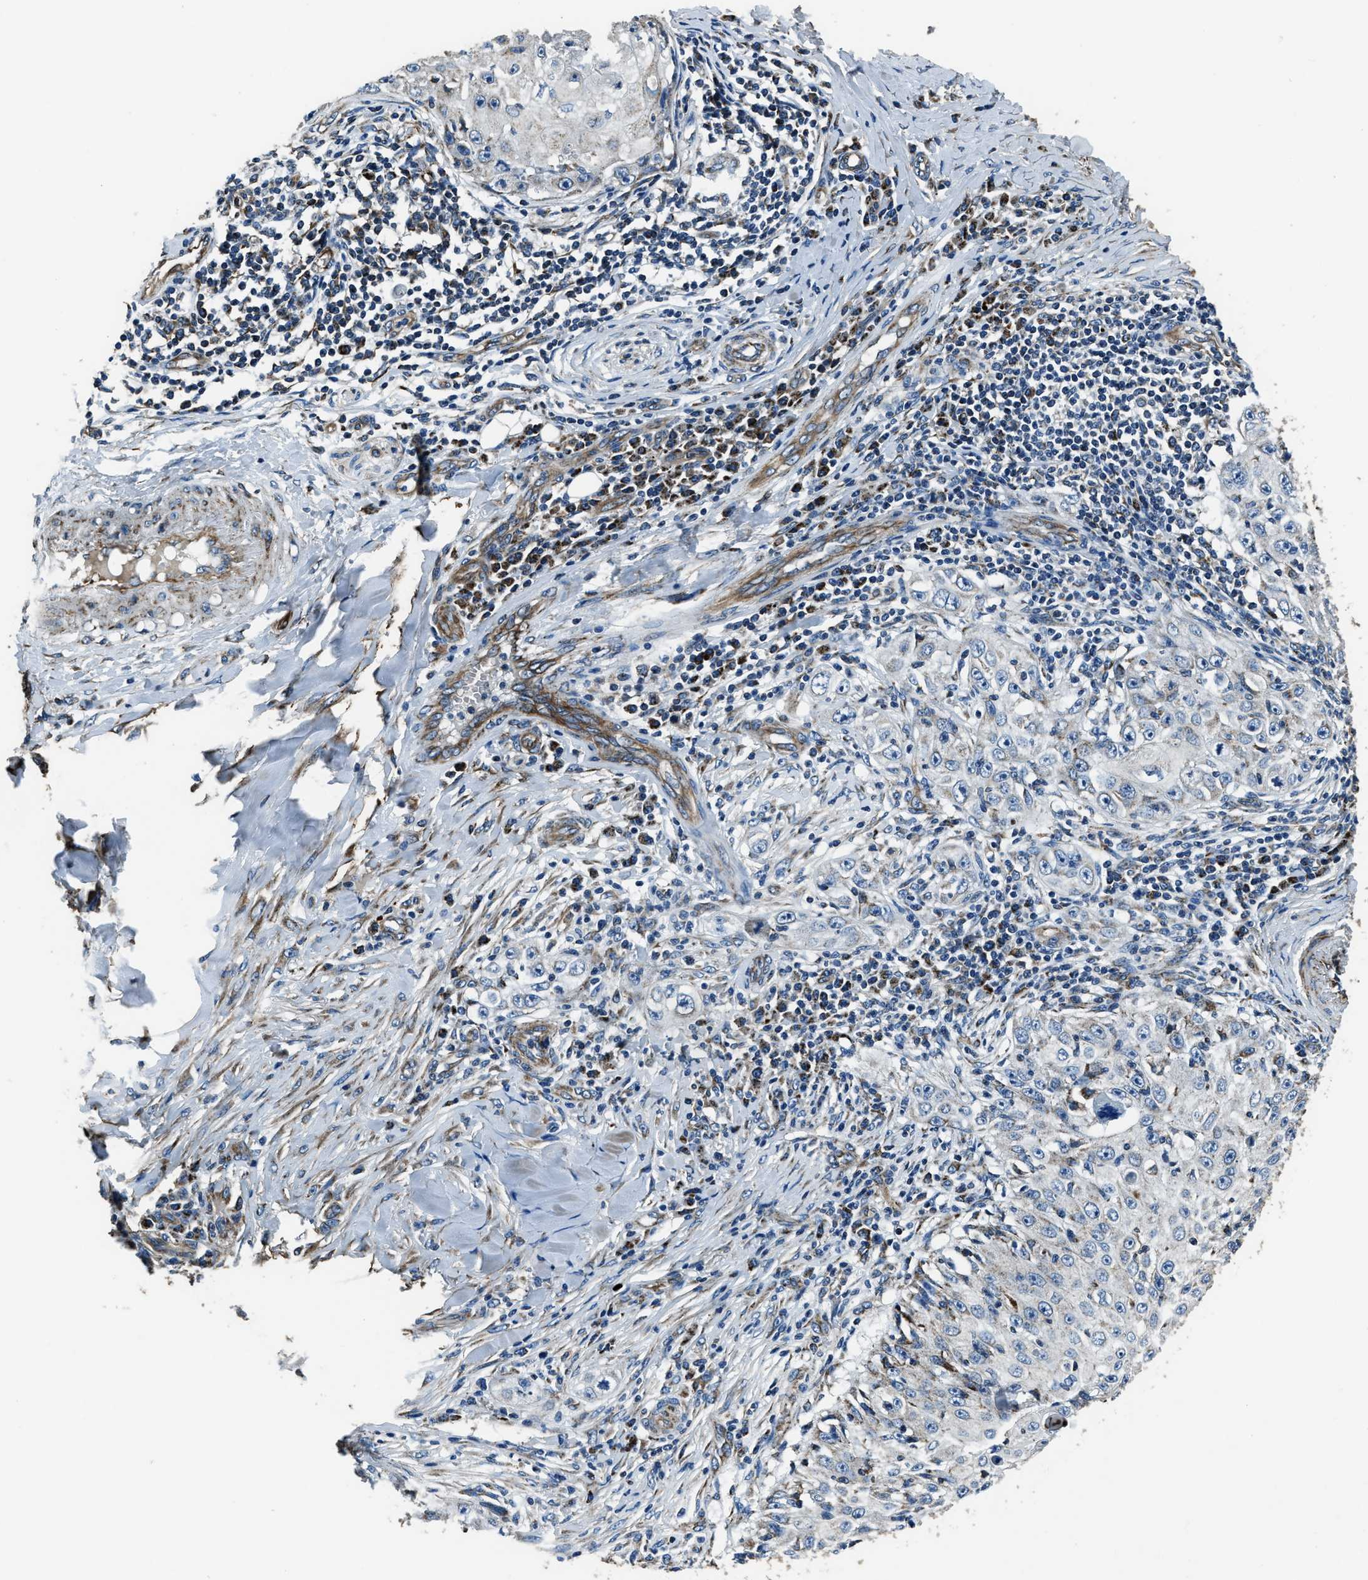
{"staining": {"intensity": "negative", "quantity": "none", "location": "none"}, "tissue": "skin cancer", "cell_type": "Tumor cells", "image_type": "cancer", "snomed": [{"axis": "morphology", "description": "Squamous cell carcinoma, NOS"}, {"axis": "topography", "description": "Skin"}], "caption": "This is an immunohistochemistry photomicrograph of skin squamous cell carcinoma. There is no positivity in tumor cells.", "gene": "OGDH", "patient": {"sex": "male", "age": 86}}